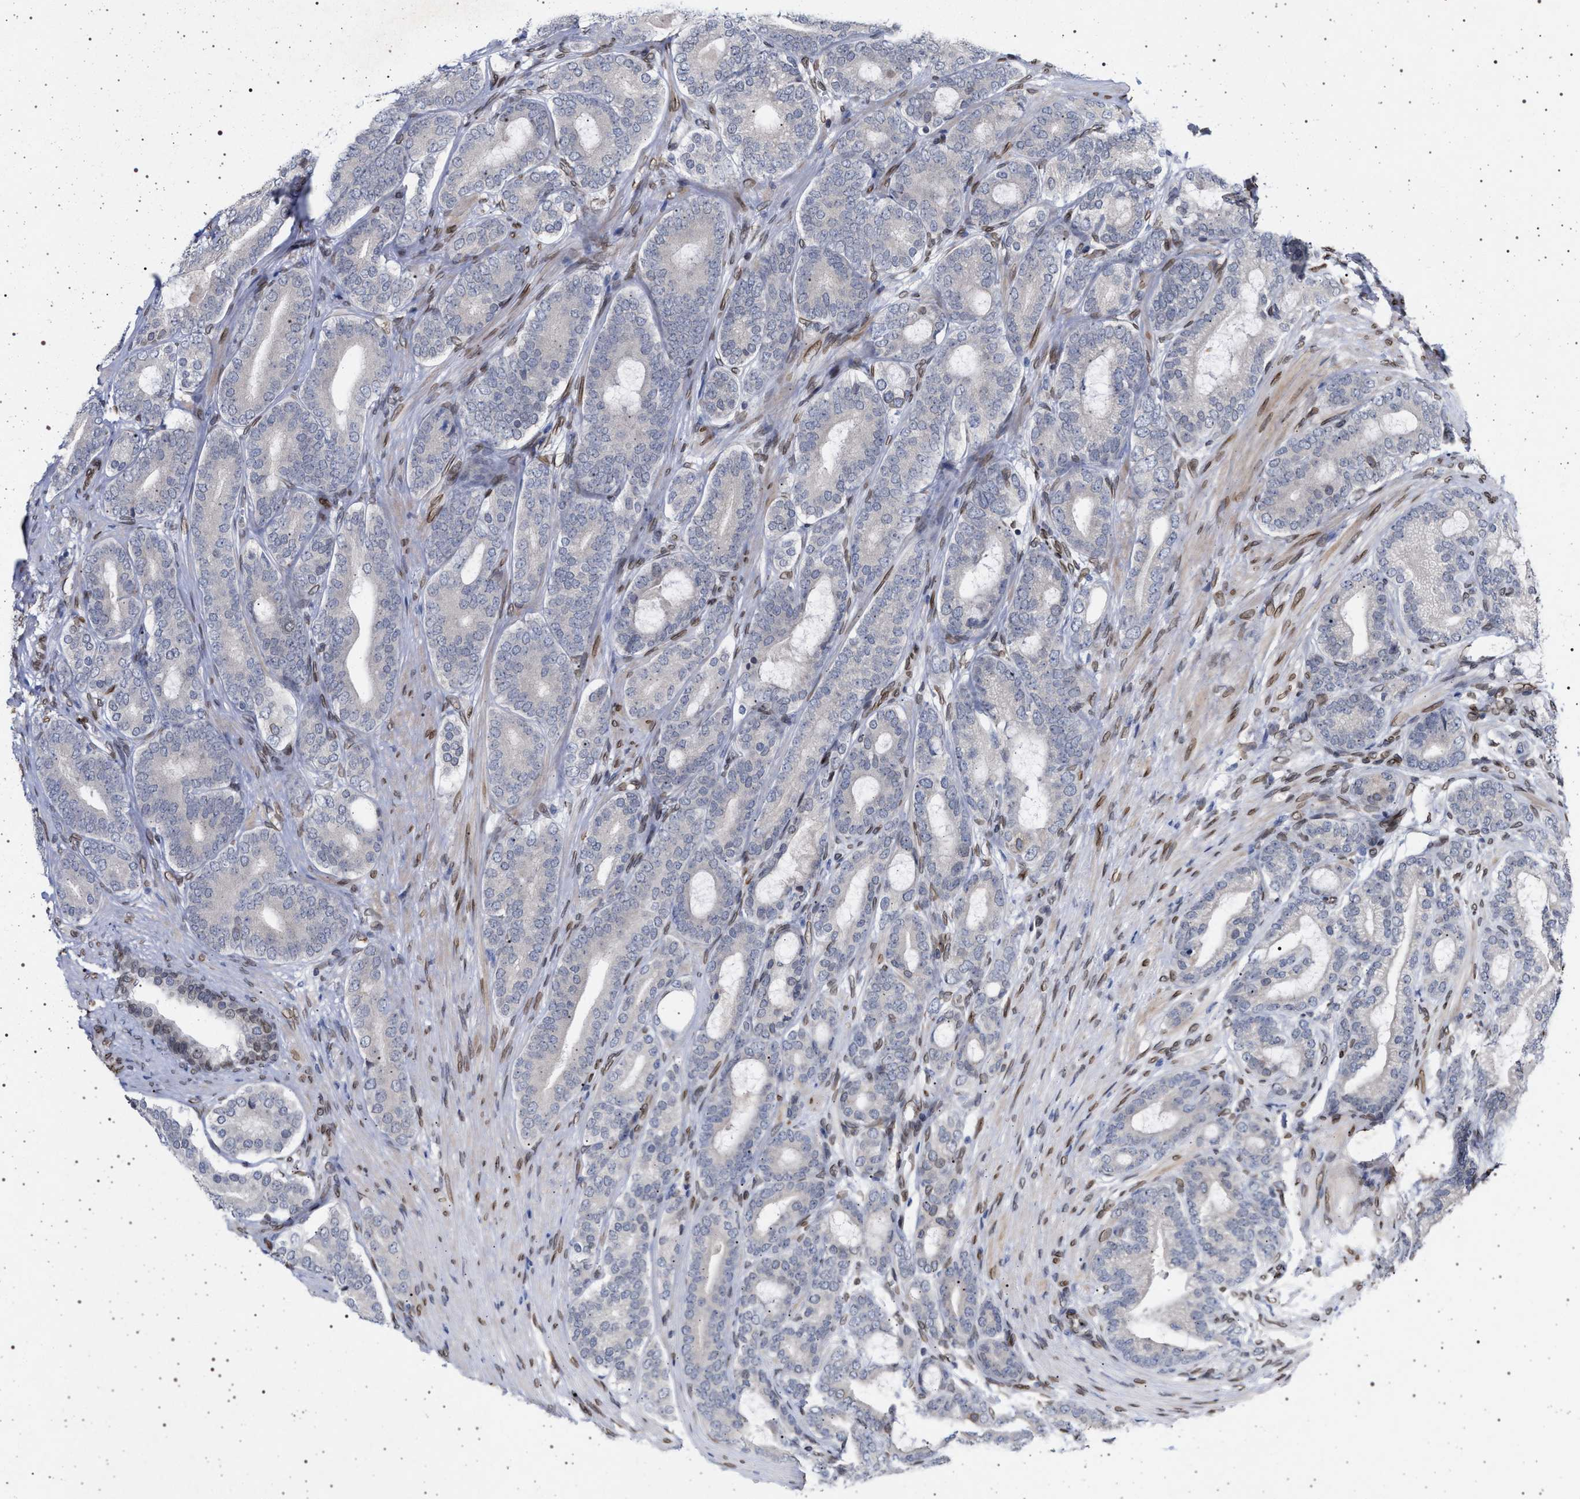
{"staining": {"intensity": "negative", "quantity": "none", "location": "none"}, "tissue": "prostate cancer", "cell_type": "Tumor cells", "image_type": "cancer", "snomed": [{"axis": "morphology", "description": "Adenocarcinoma, High grade"}, {"axis": "topography", "description": "Prostate"}], "caption": "Immunohistochemistry (IHC) histopathology image of neoplastic tissue: human adenocarcinoma (high-grade) (prostate) stained with DAB exhibits no significant protein expression in tumor cells.", "gene": "ING2", "patient": {"sex": "male", "age": 60}}